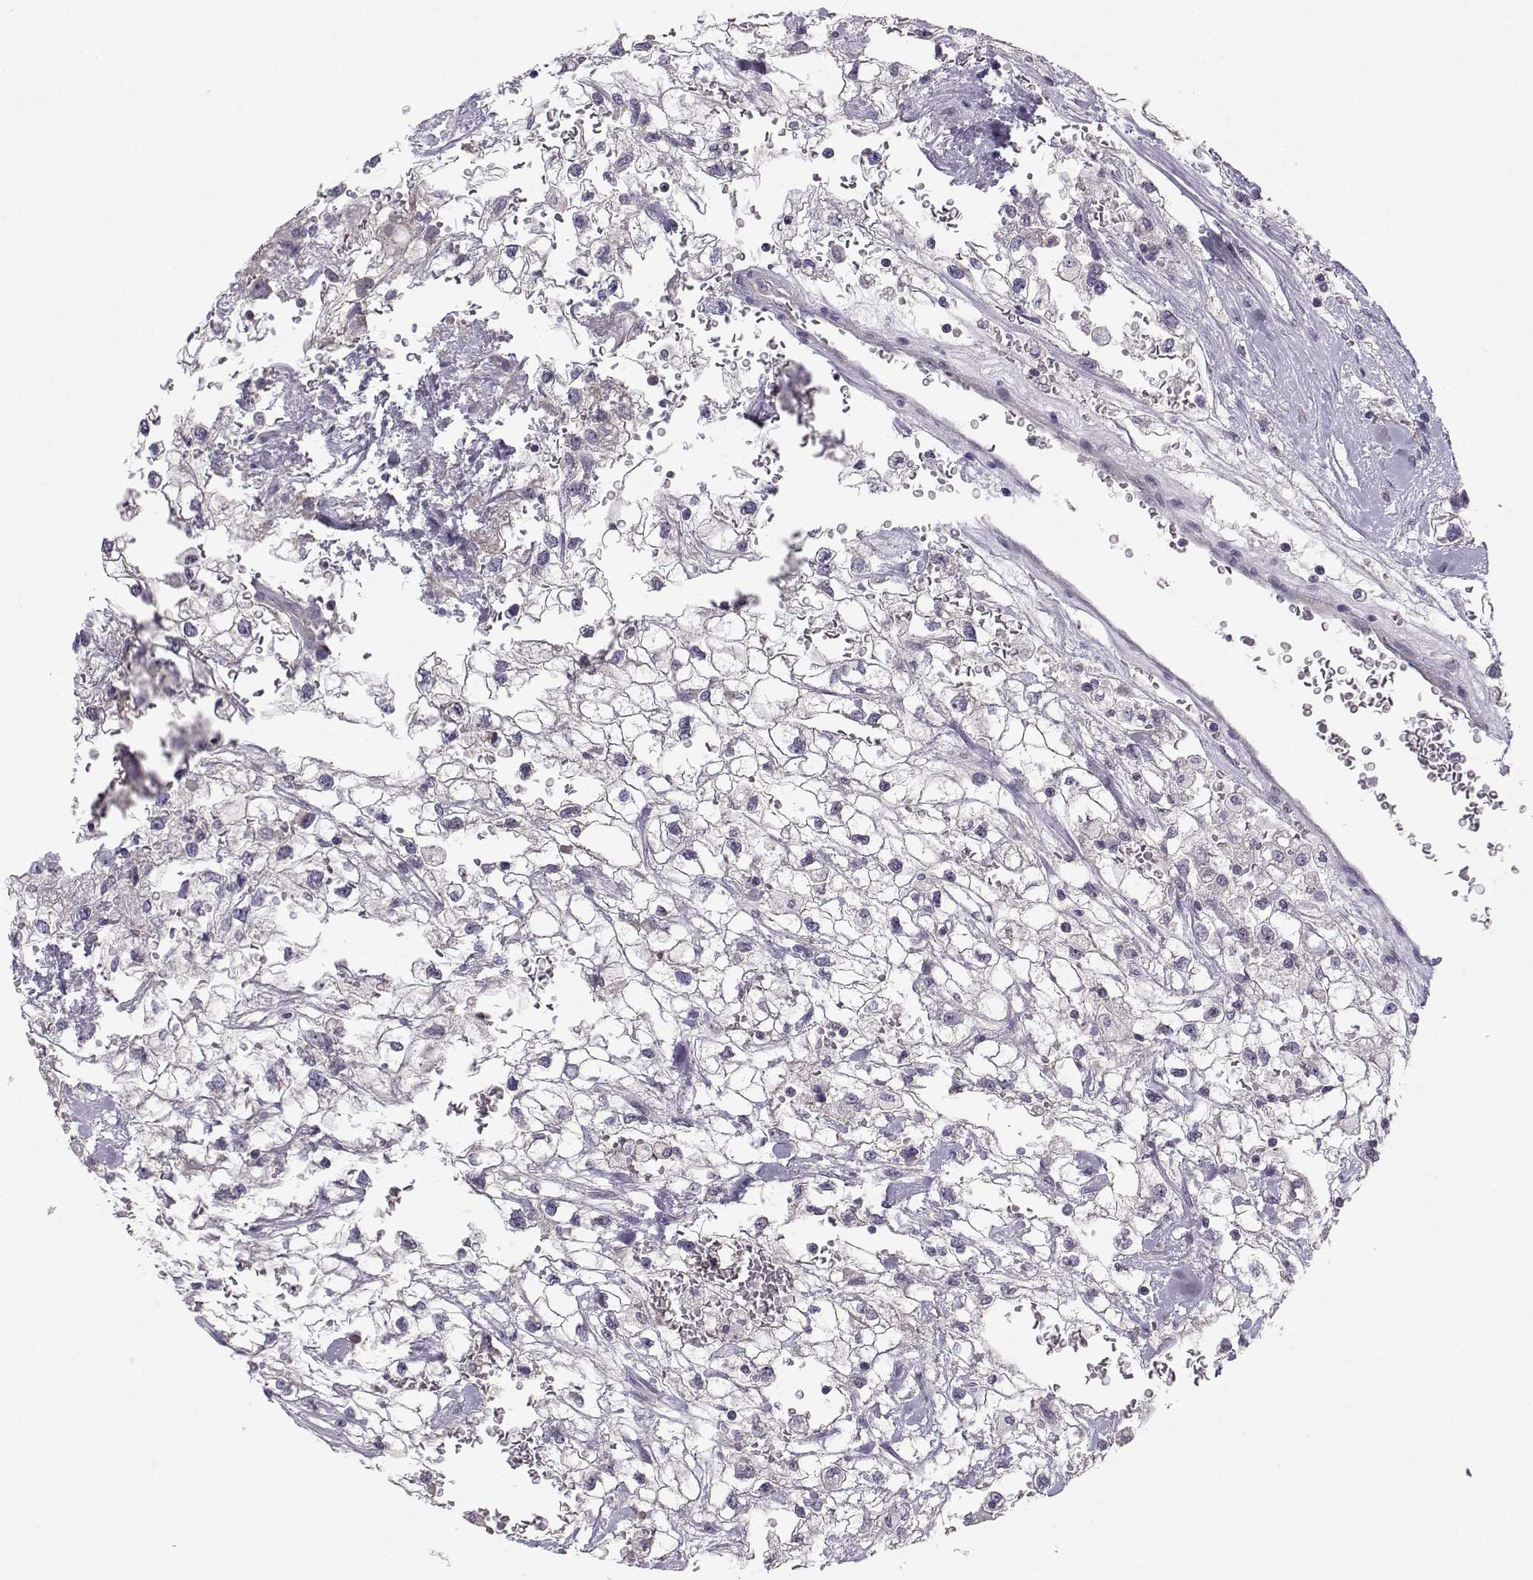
{"staining": {"intensity": "weak", "quantity": "<25%", "location": "cytoplasmic/membranous"}, "tissue": "renal cancer", "cell_type": "Tumor cells", "image_type": "cancer", "snomed": [{"axis": "morphology", "description": "Adenocarcinoma, NOS"}, {"axis": "topography", "description": "Kidney"}], "caption": "IHC of renal adenocarcinoma displays no expression in tumor cells.", "gene": "MROH7", "patient": {"sex": "male", "age": 59}}